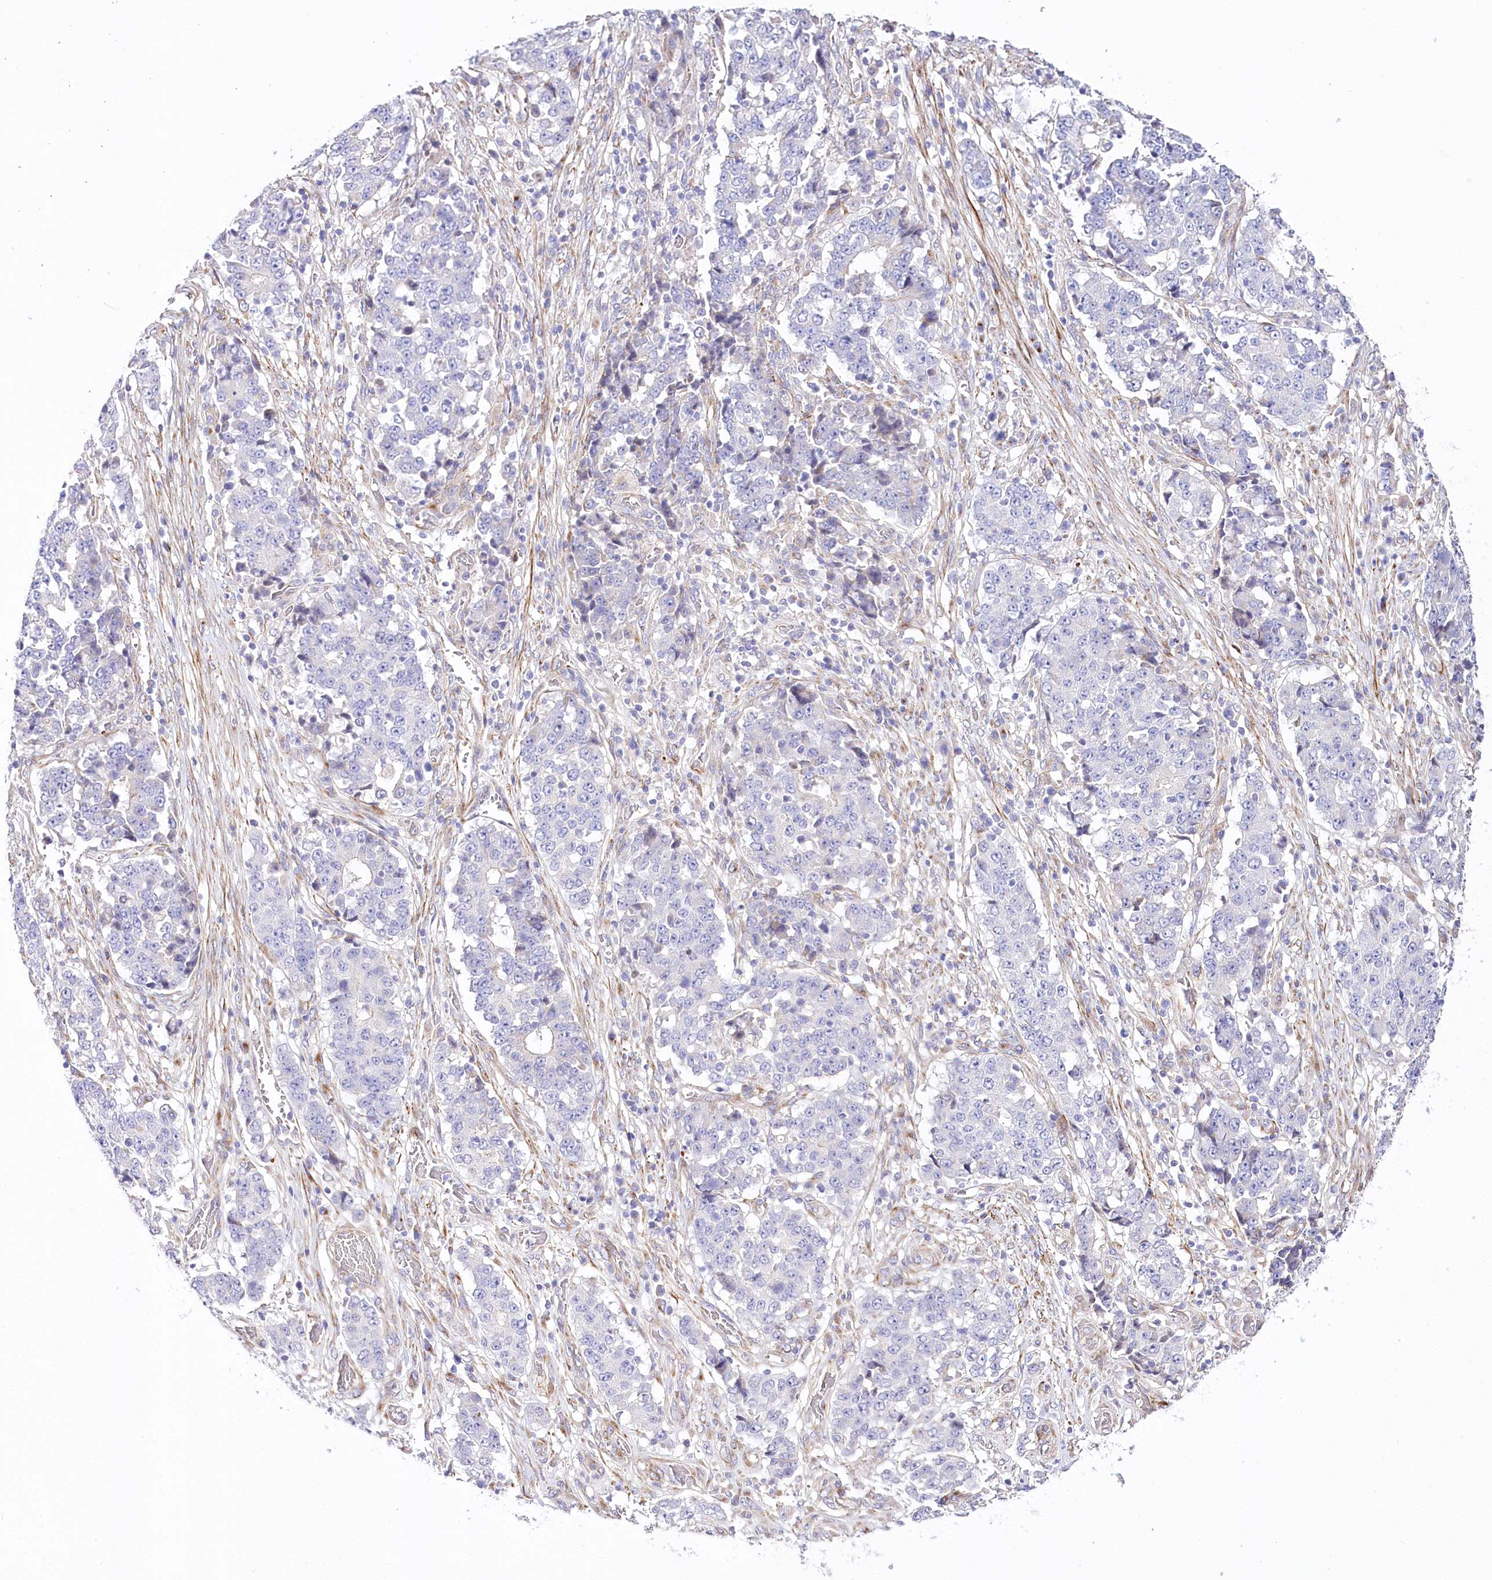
{"staining": {"intensity": "negative", "quantity": "none", "location": "none"}, "tissue": "stomach cancer", "cell_type": "Tumor cells", "image_type": "cancer", "snomed": [{"axis": "morphology", "description": "Adenocarcinoma, NOS"}, {"axis": "topography", "description": "Stomach"}], "caption": "IHC histopathology image of stomach cancer stained for a protein (brown), which displays no positivity in tumor cells.", "gene": "ABRAXAS2", "patient": {"sex": "male", "age": 59}}